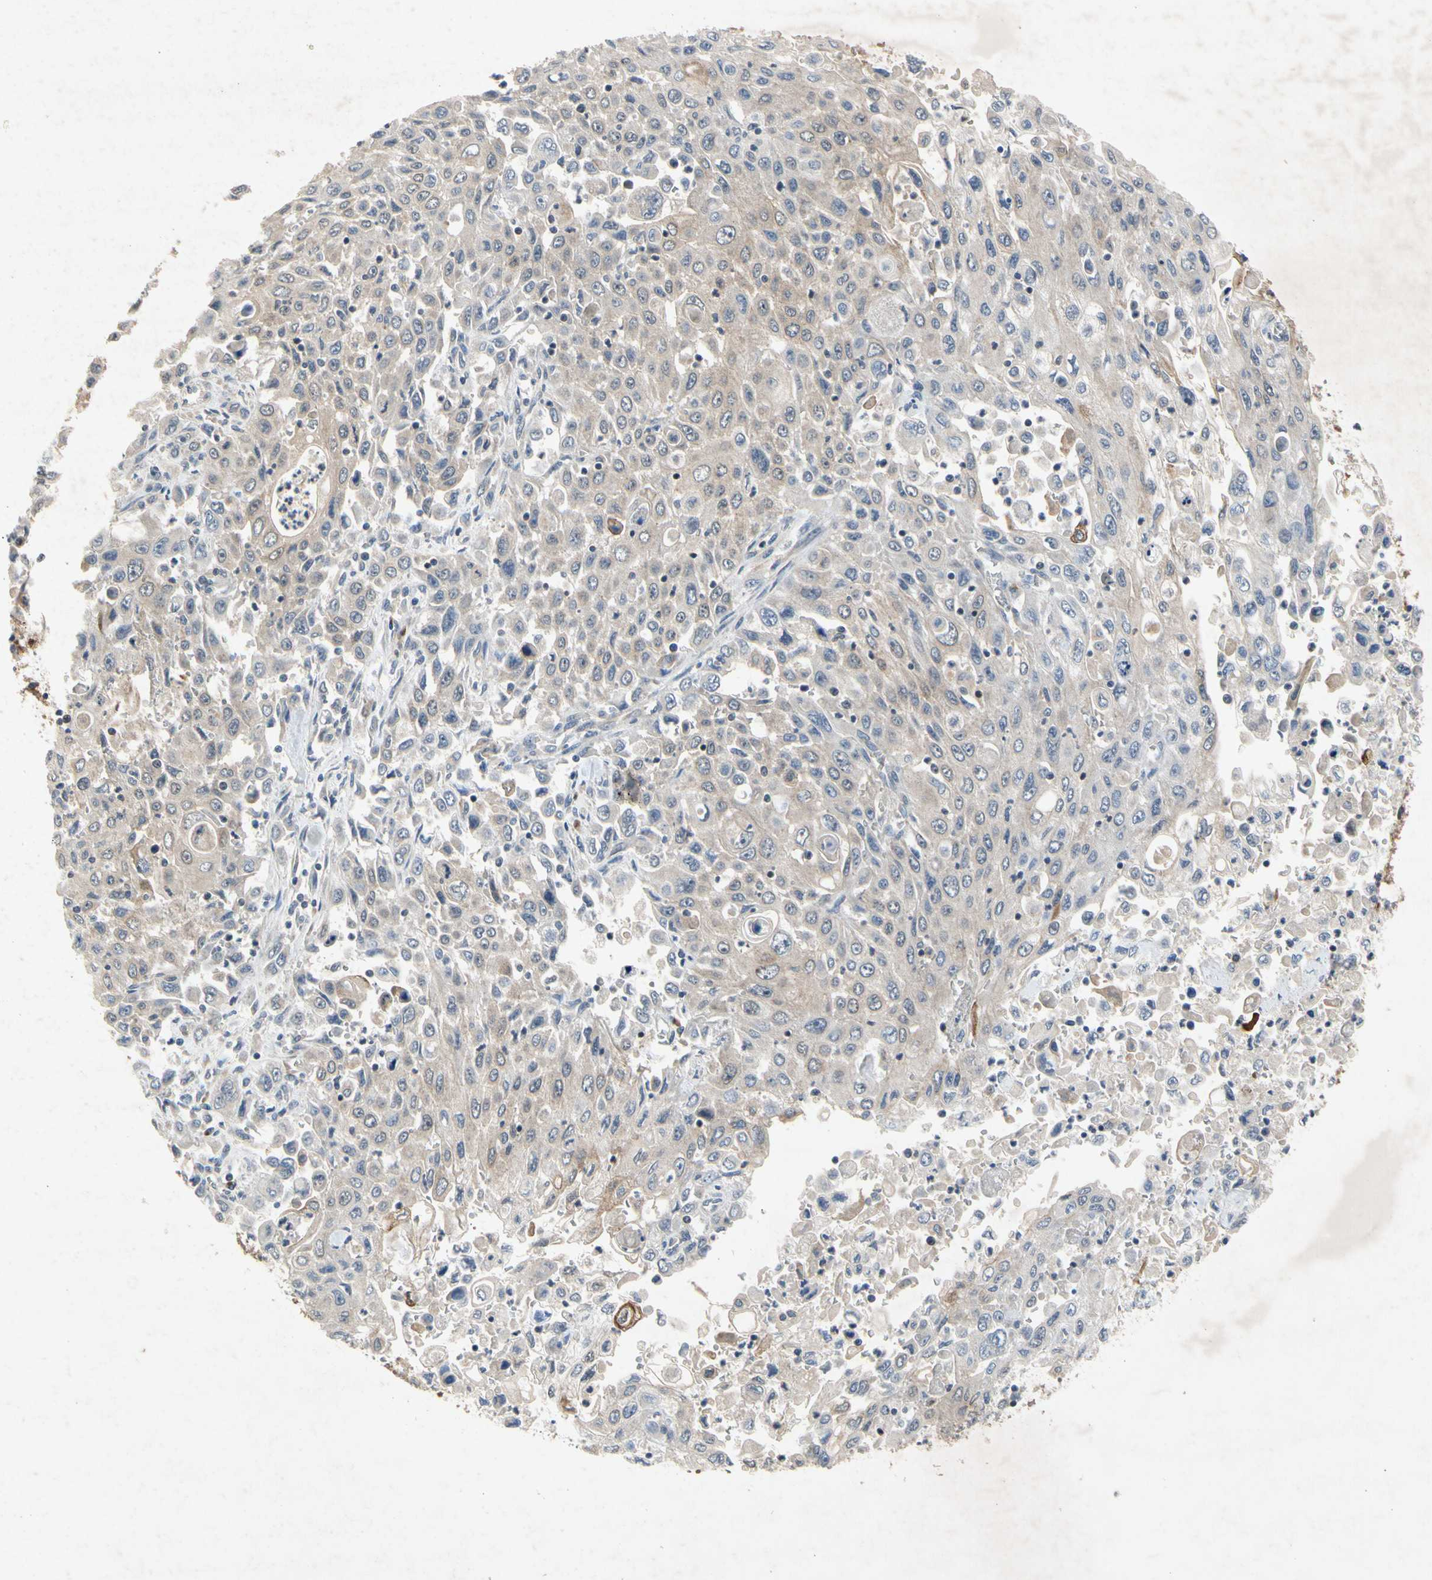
{"staining": {"intensity": "weak", "quantity": "25%-75%", "location": "cytoplasmic/membranous"}, "tissue": "pancreatic cancer", "cell_type": "Tumor cells", "image_type": "cancer", "snomed": [{"axis": "morphology", "description": "Adenocarcinoma, NOS"}, {"axis": "topography", "description": "Pancreas"}], "caption": "Approximately 25%-75% of tumor cells in pancreatic cancer (adenocarcinoma) exhibit weak cytoplasmic/membranous protein positivity as visualized by brown immunohistochemical staining.", "gene": "RPS6KA1", "patient": {"sex": "male", "age": 70}}